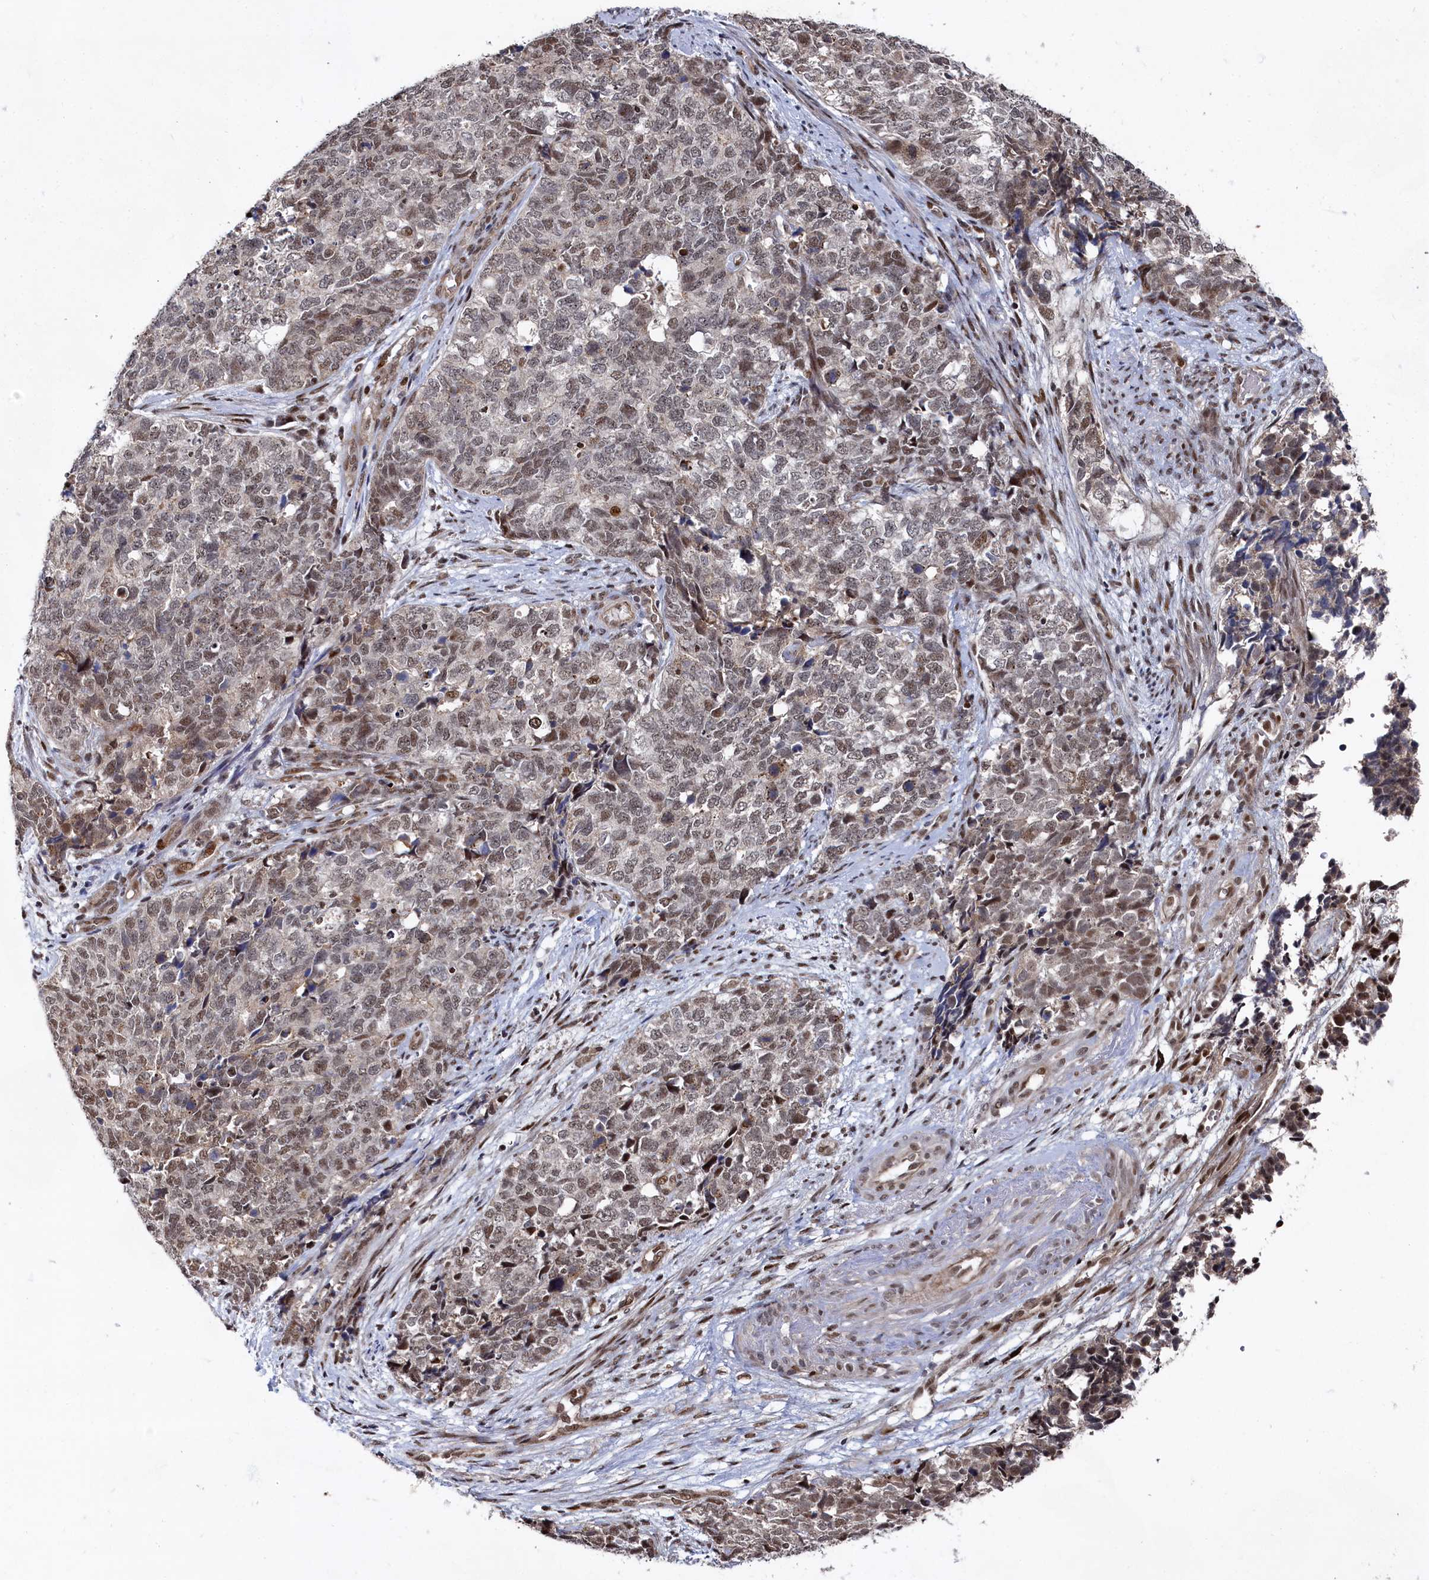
{"staining": {"intensity": "moderate", "quantity": "<25%", "location": "nuclear"}, "tissue": "cervical cancer", "cell_type": "Tumor cells", "image_type": "cancer", "snomed": [{"axis": "morphology", "description": "Squamous cell carcinoma, NOS"}, {"axis": "topography", "description": "Cervix"}], "caption": "Tumor cells demonstrate low levels of moderate nuclear staining in about <25% of cells in squamous cell carcinoma (cervical). The staining was performed using DAB (3,3'-diaminobenzidine) to visualize the protein expression in brown, while the nuclei were stained in blue with hematoxylin (Magnification: 20x).", "gene": "BUB3", "patient": {"sex": "female", "age": 63}}